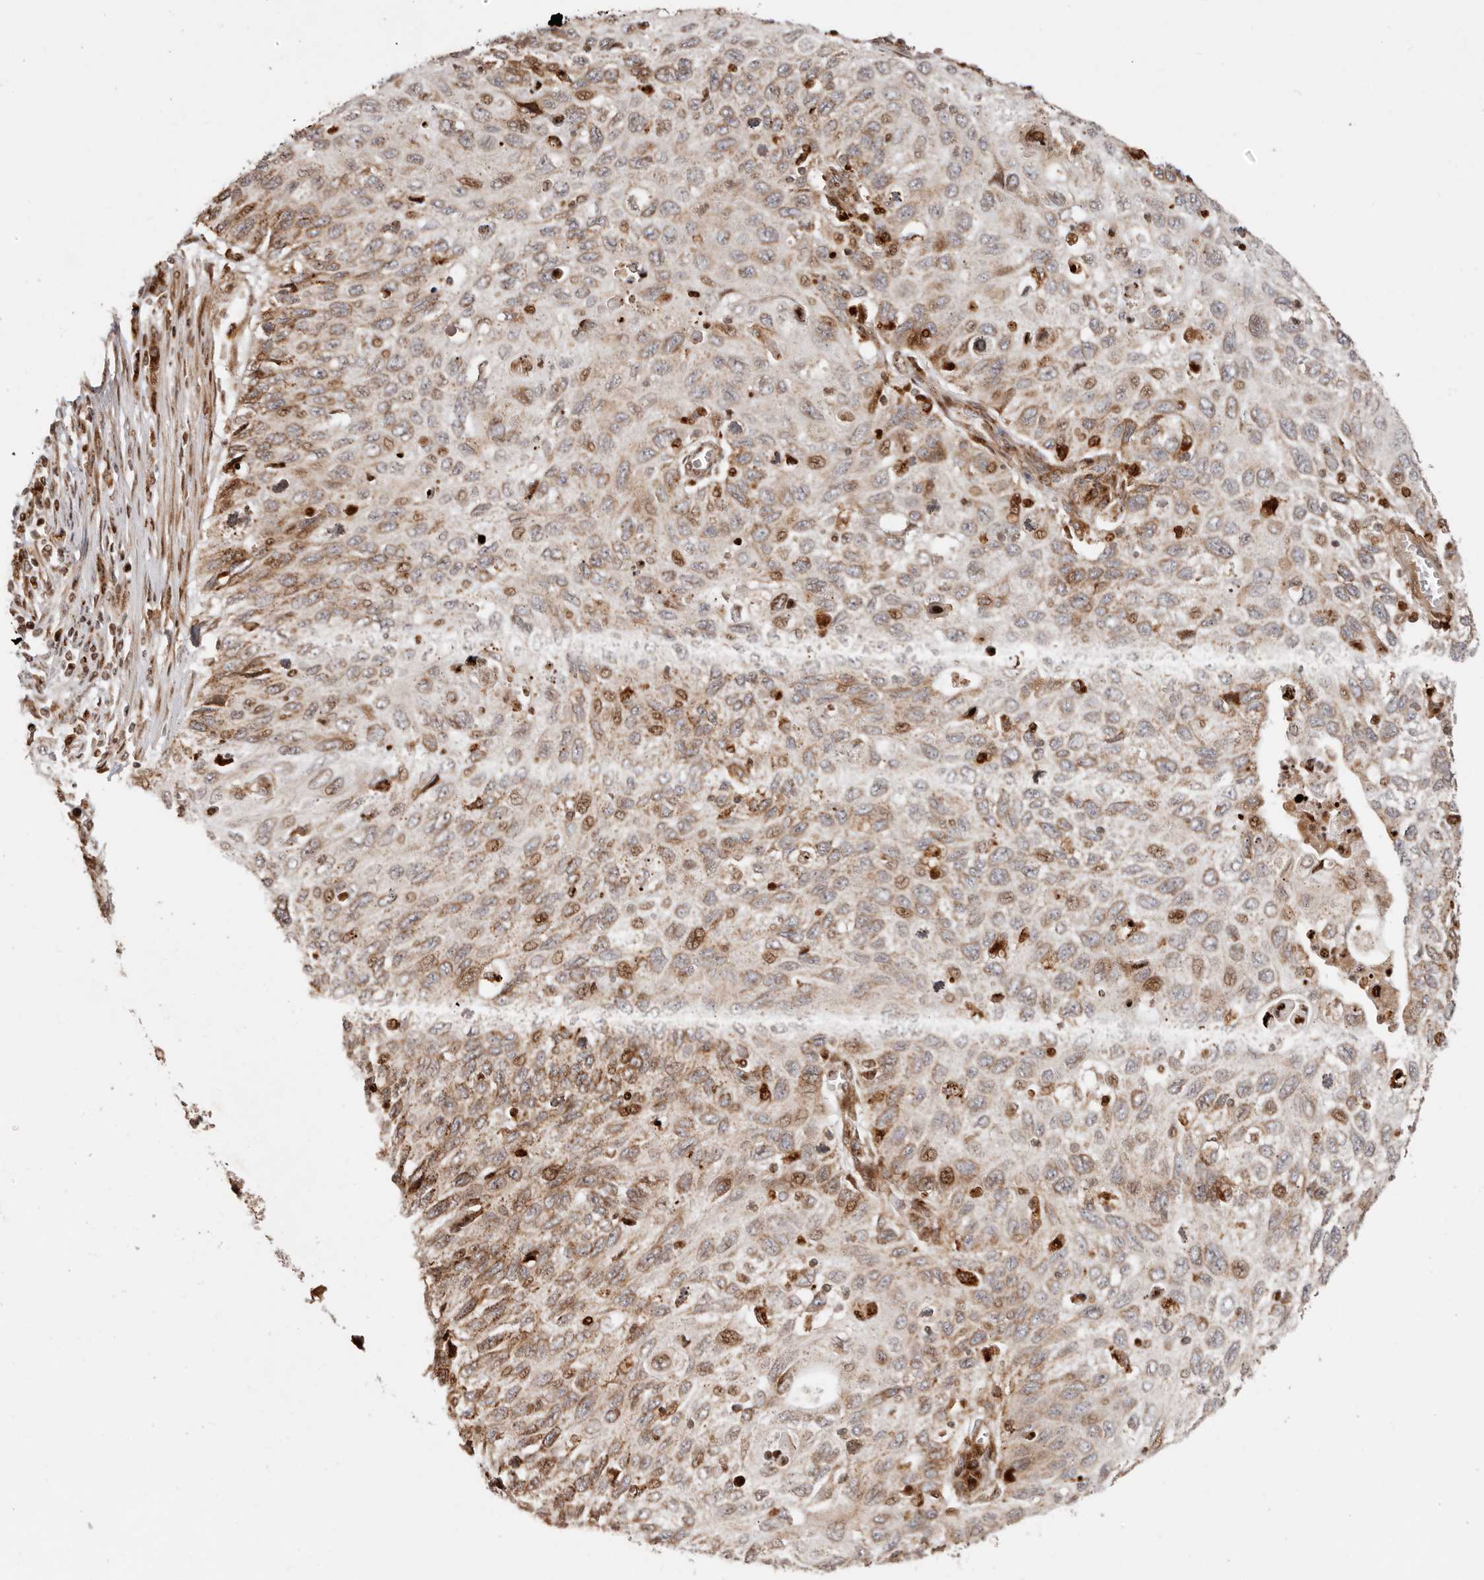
{"staining": {"intensity": "moderate", "quantity": "25%-75%", "location": "cytoplasmic/membranous,nuclear"}, "tissue": "cervical cancer", "cell_type": "Tumor cells", "image_type": "cancer", "snomed": [{"axis": "morphology", "description": "Squamous cell carcinoma, NOS"}, {"axis": "topography", "description": "Cervix"}], "caption": "Protein staining reveals moderate cytoplasmic/membranous and nuclear expression in about 25%-75% of tumor cells in squamous cell carcinoma (cervical).", "gene": "TRIM4", "patient": {"sex": "female", "age": 70}}